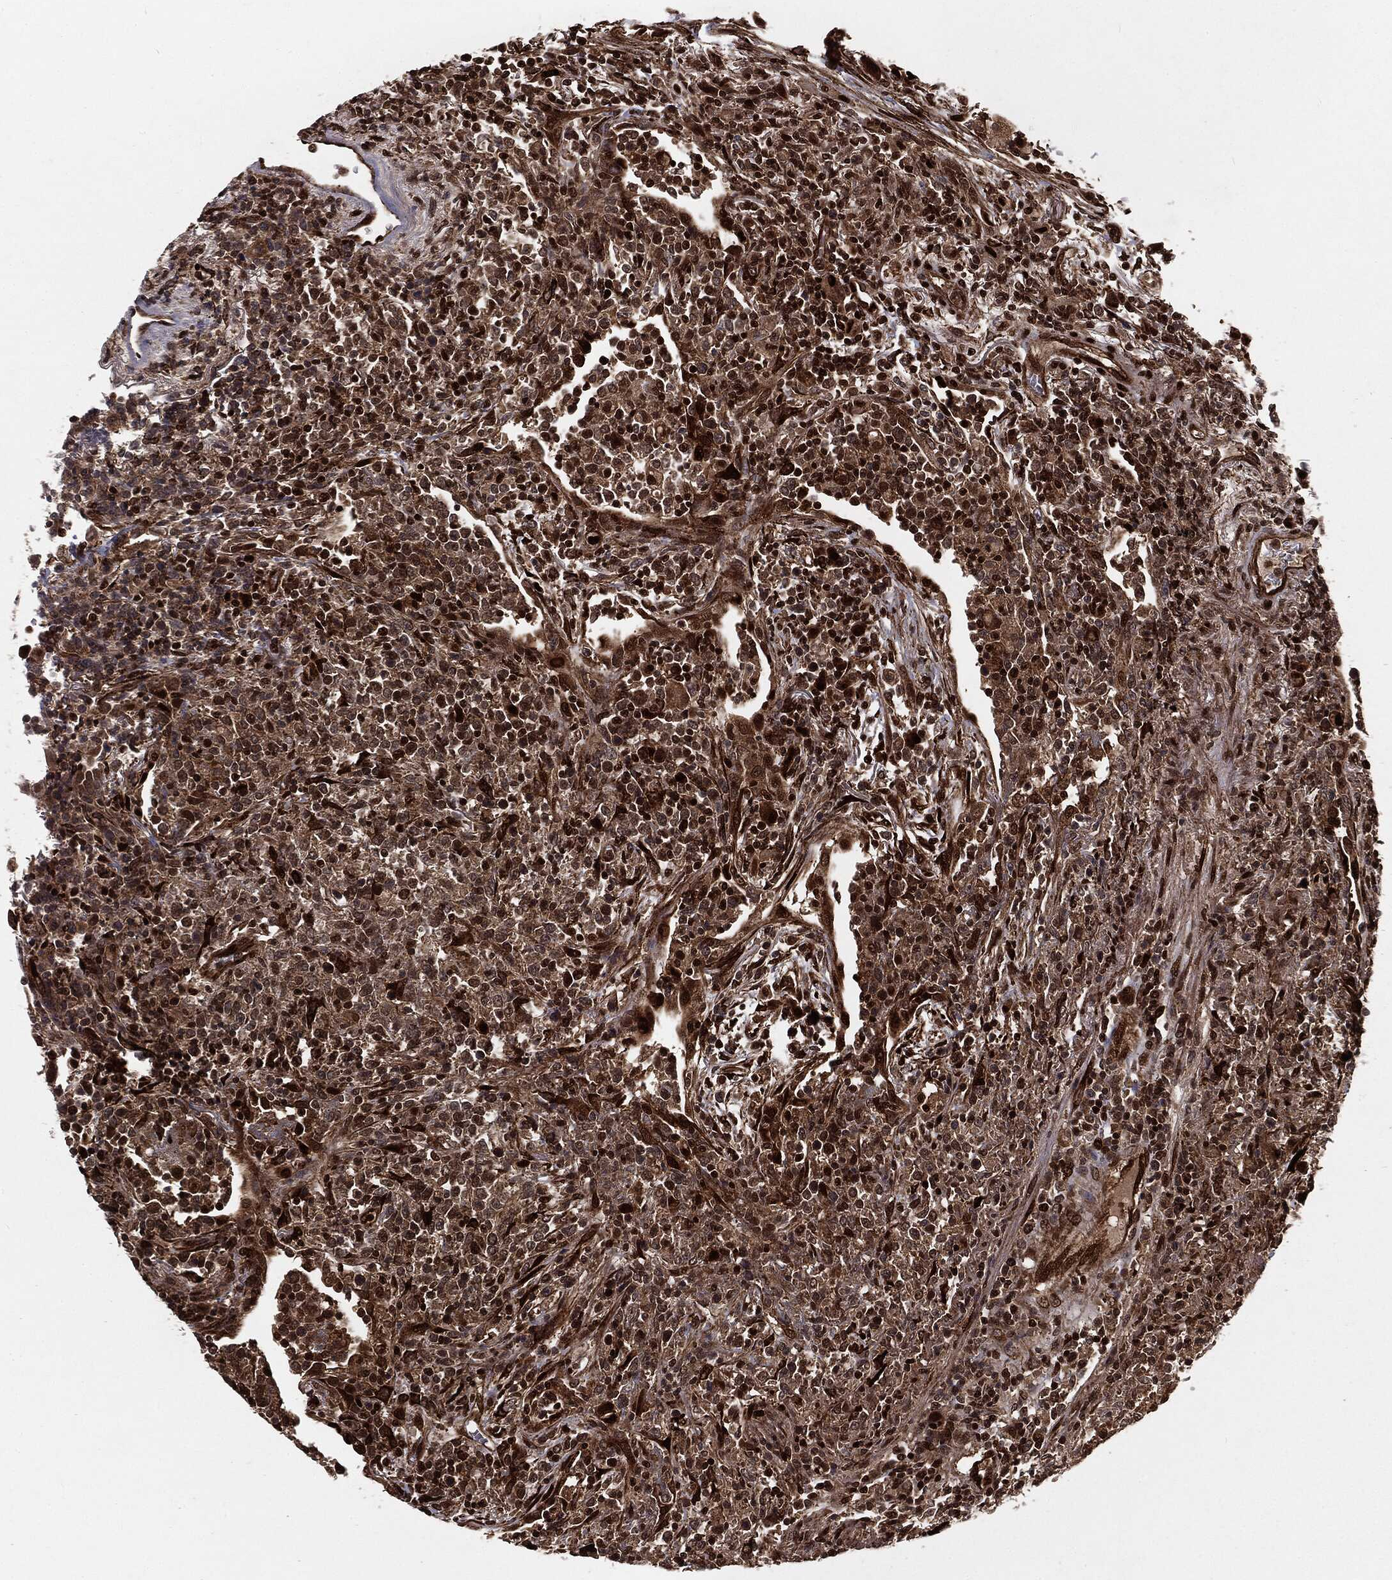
{"staining": {"intensity": "strong", "quantity": ">75%", "location": "cytoplasmic/membranous,nuclear"}, "tissue": "lymphoma", "cell_type": "Tumor cells", "image_type": "cancer", "snomed": [{"axis": "morphology", "description": "Malignant lymphoma, non-Hodgkin's type, High grade"}, {"axis": "topography", "description": "Lung"}], "caption": "The immunohistochemical stain highlights strong cytoplasmic/membranous and nuclear staining in tumor cells of lymphoma tissue. Using DAB (brown) and hematoxylin (blue) stains, captured at high magnification using brightfield microscopy.", "gene": "RANBP9", "patient": {"sex": "male", "age": 79}}